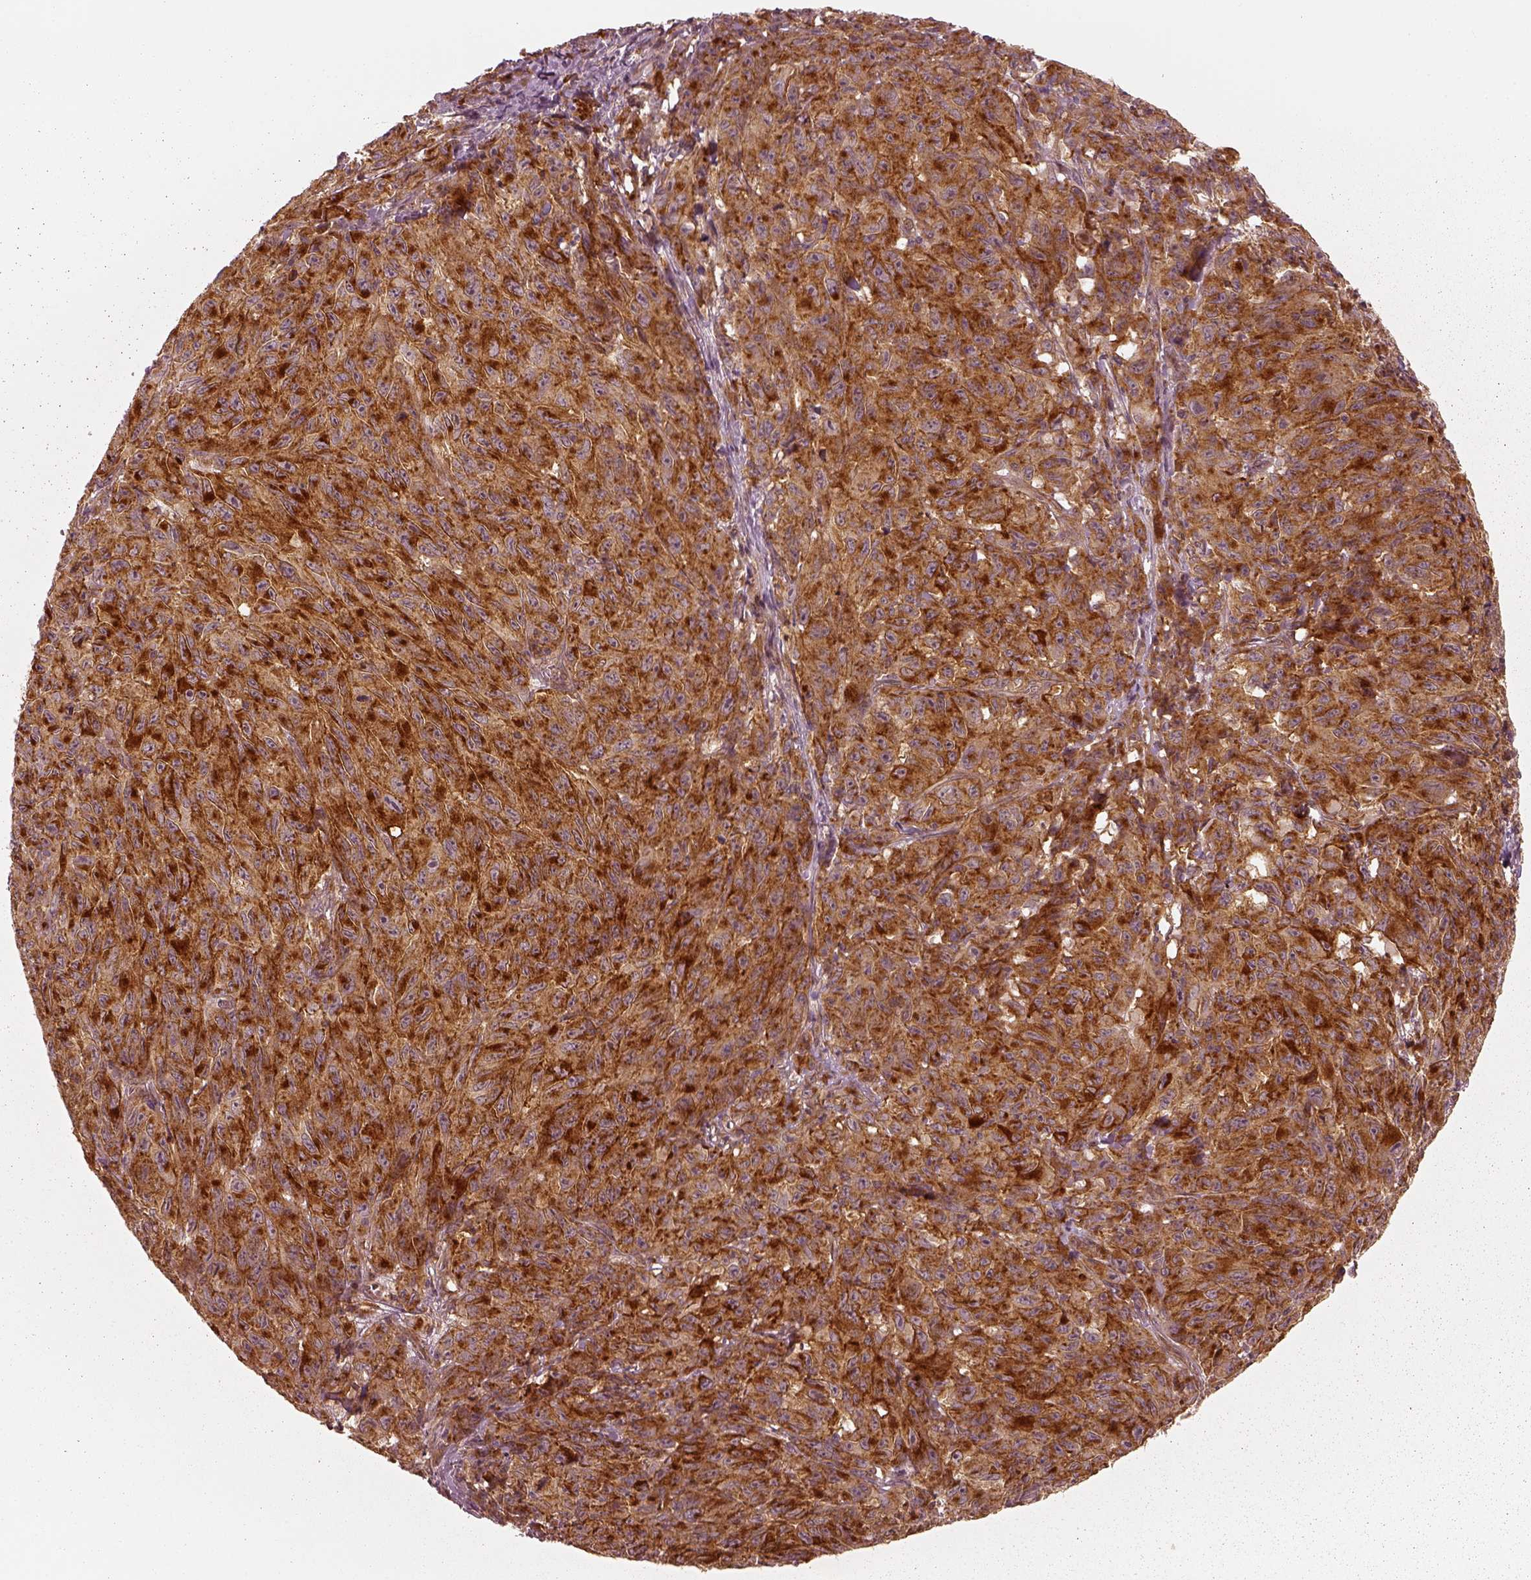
{"staining": {"intensity": "strong", "quantity": ">75%", "location": "cytoplasmic/membranous"}, "tissue": "melanoma", "cell_type": "Tumor cells", "image_type": "cancer", "snomed": [{"axis": "morphology", "description": "Malignant melanoma, NOS"}, {"axis": "topography", "description": "Vulva, labia, clitoris and Bartholin´s gland, NO"}], "caption": "Strong cytoplasmic/membranous protein expression is seen in about >75% of tumor cells in malignant melanoma.", "gene": "SLC12A9", "patient": {"sex": "female", "age": 75}}